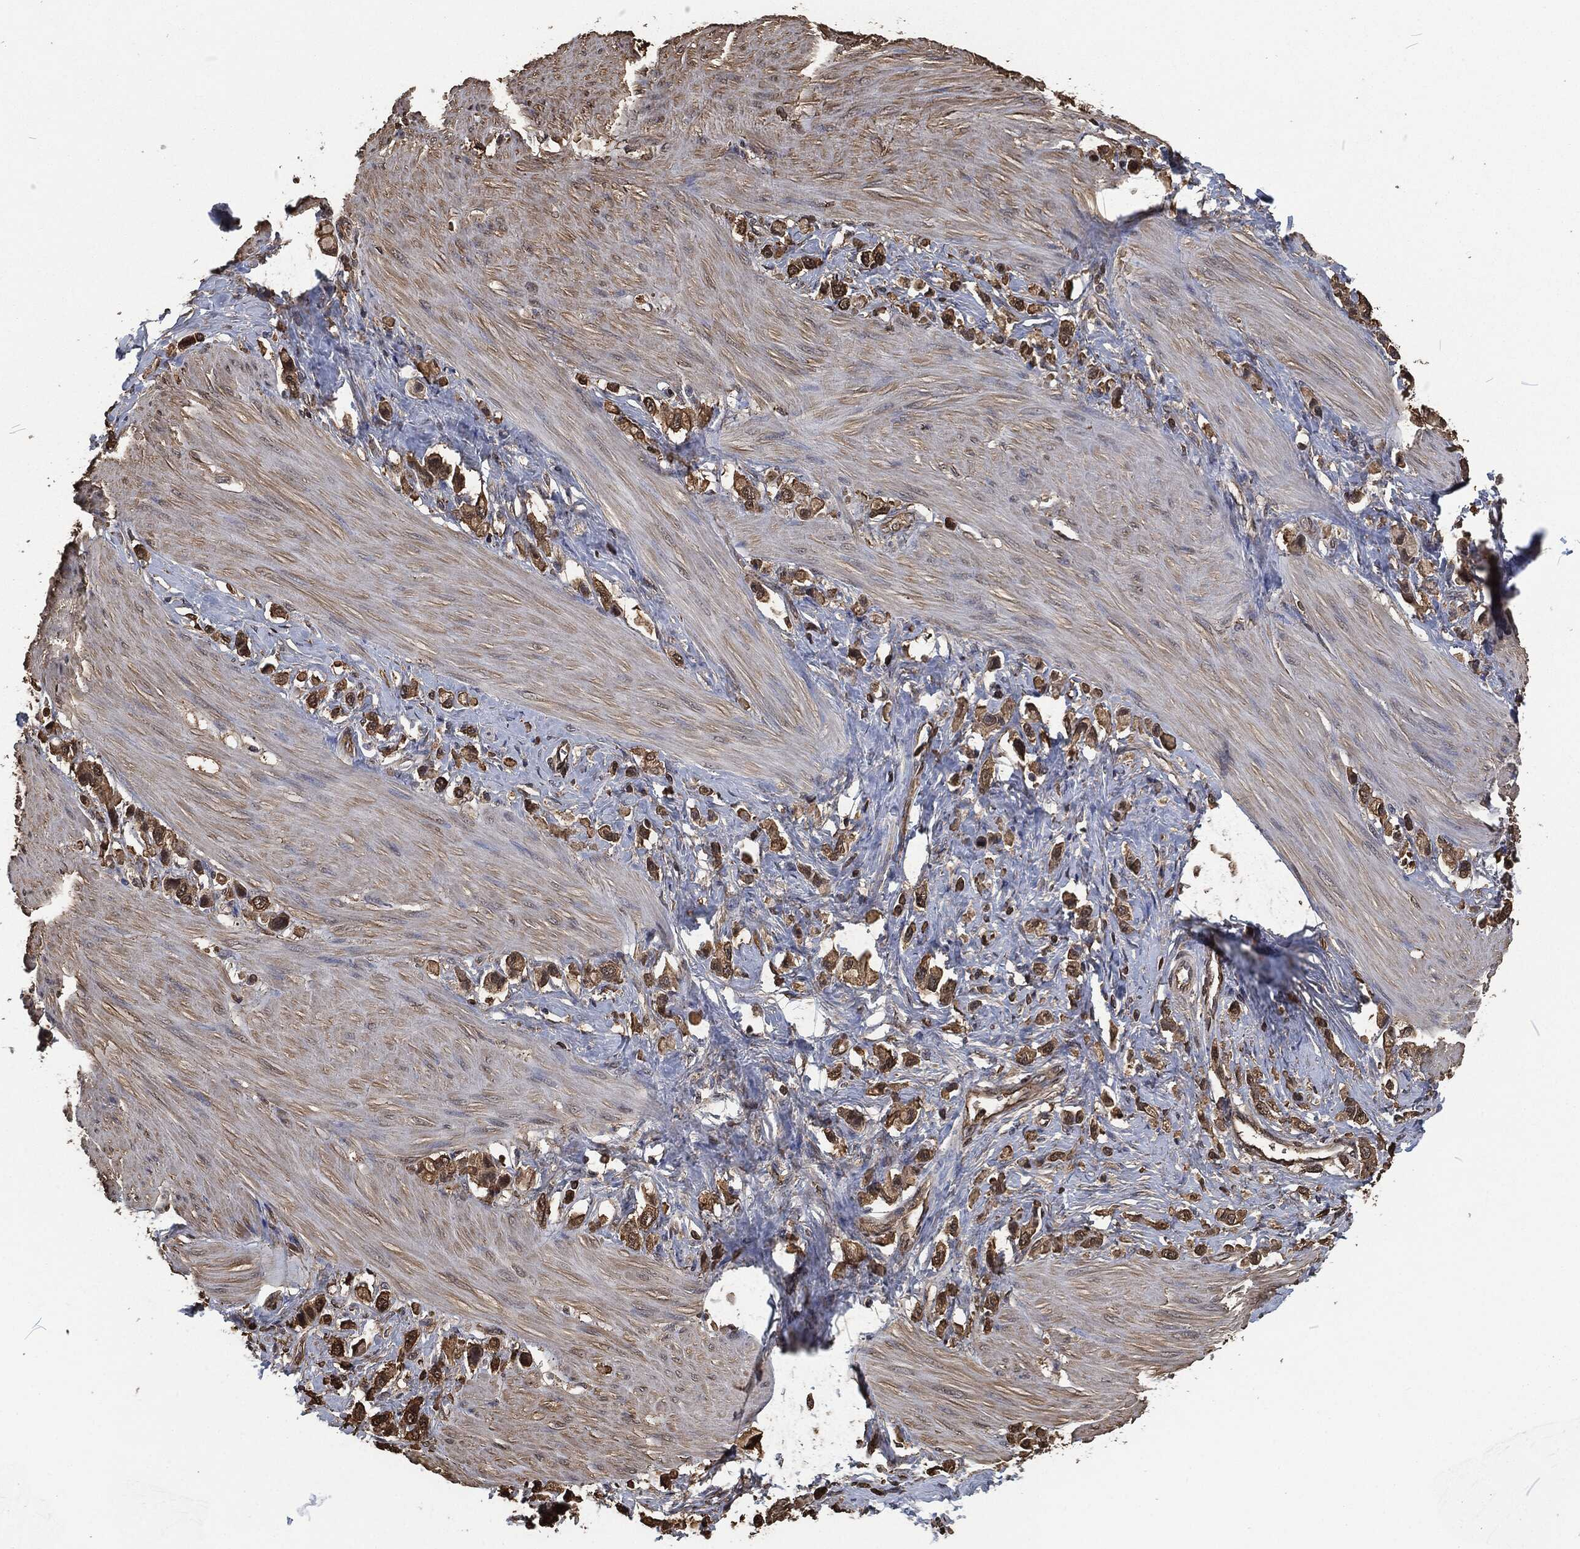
{"staining": {"intensity": "strong", "quantity": ">75%", "location": "cytoplasmic/membranous"}, "tissue": "stomach cancer", "cell_type": "Tumor cells", "image_type": "cancer", "snomed": [{"axis": "morphology", "description": "Normal tissue, NOS"}, {"axis": "morphology", "description": "Adenocarcinoma, NOS"}, {"axis": "morphology", "description": "Adenocarcinoma, High grade"}, {"axis": "topography", "description": "Stomach, upper"}, {"axis": "topography", "description": "Stomach"}], "caption": "Human stomach adenocarcinoma (high-grade) stained with a protein marker shows strong staining in tumor cells.", "gene": "PRDX4", "patient": {"sex": "female", "age": 65}}